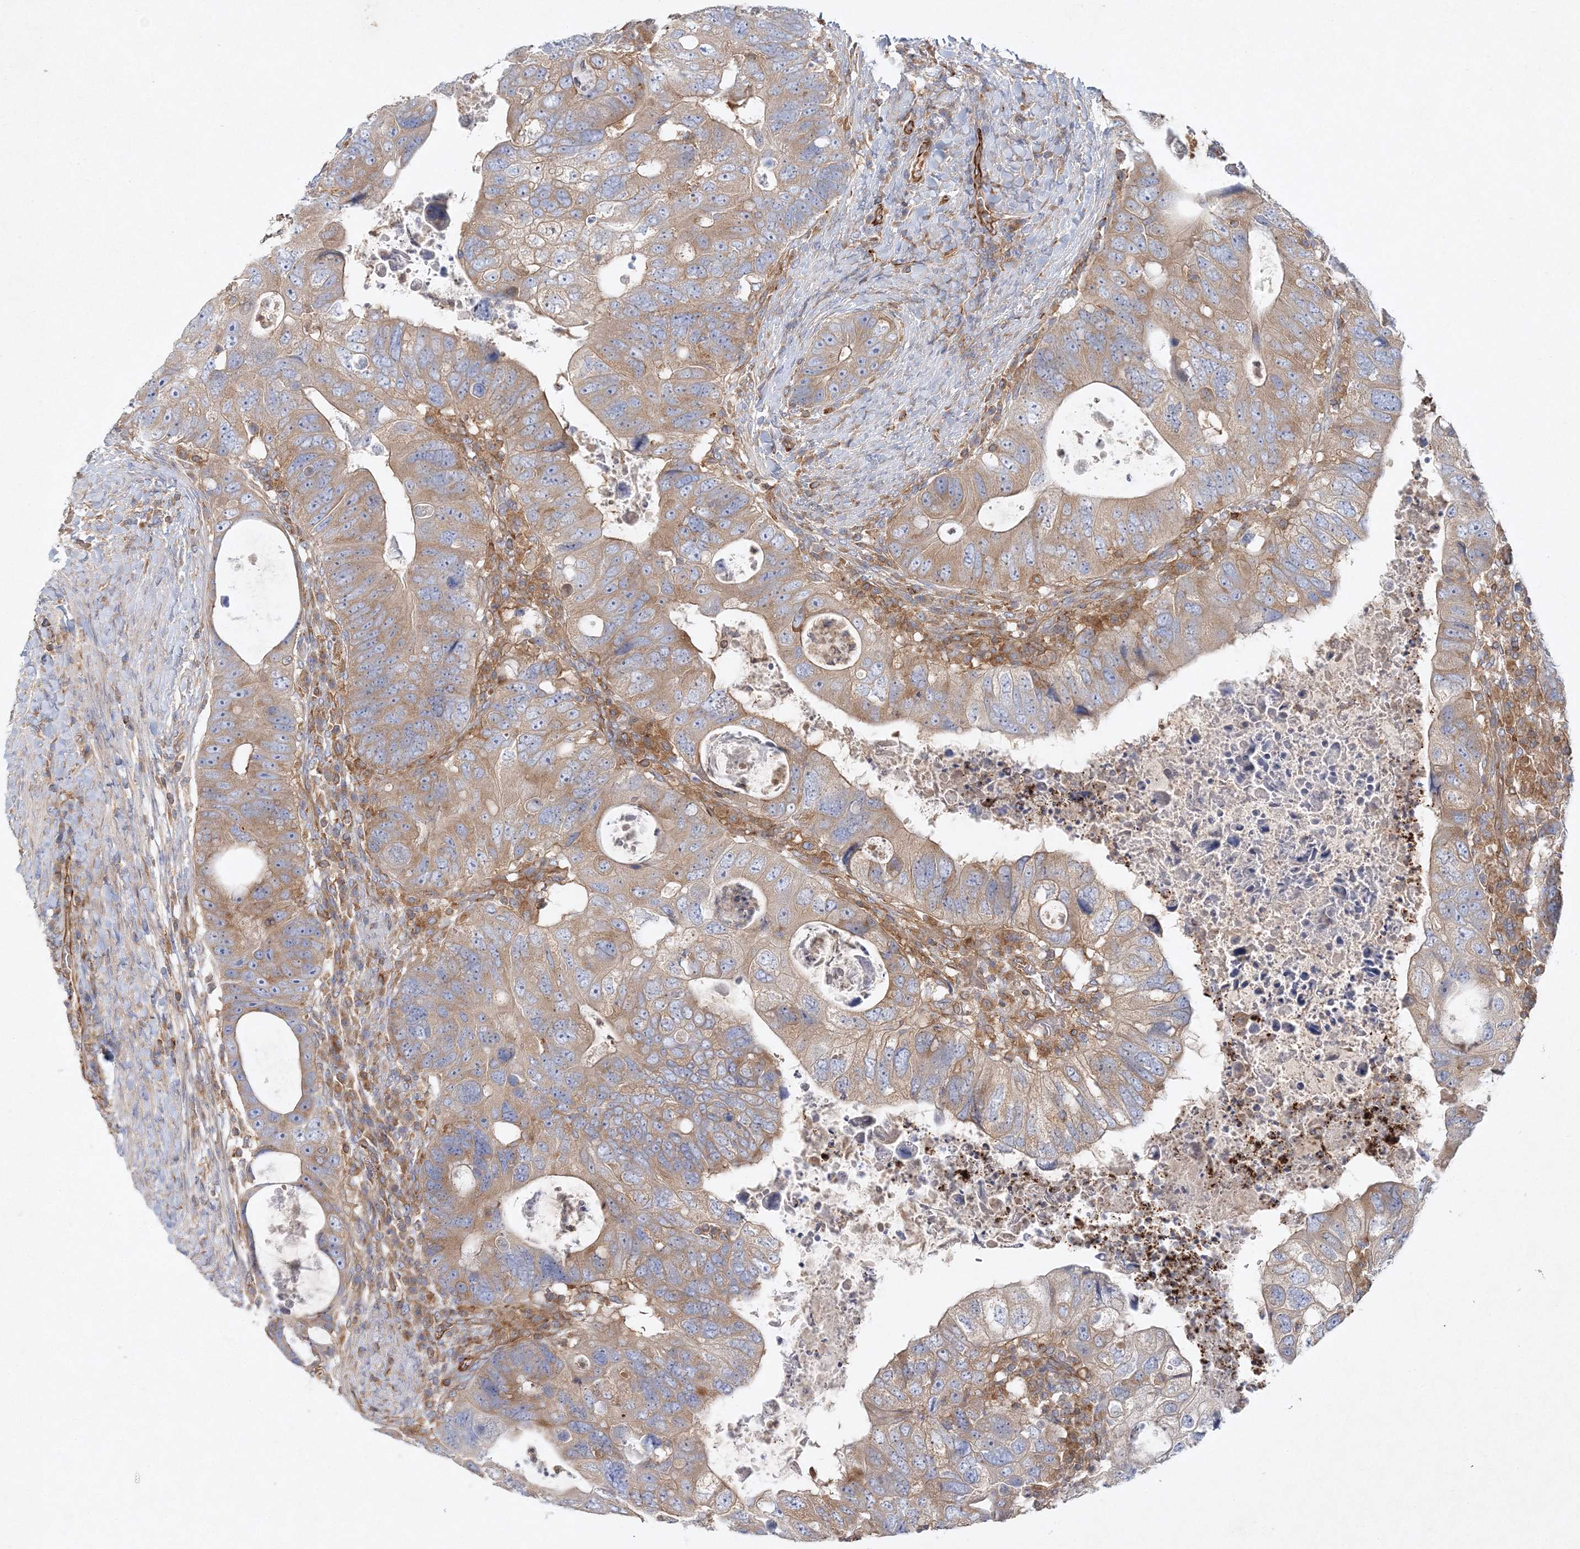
{"staining": {"intensity": "moderate", "quantity": ">75%", "location": "cytoplasmic/membranous"}, "tissue": "colorectal cancer", "cell_type": "Tumor cells", "image_type": "cancer", "snomed": [{"axis": "morphology", "description": "Adenocarcinoma, NOS"}, {"axis": "topography", "description": "Rectum"}], "caption": "Immunohistochemical staining of human adenocarcinoma (colorectal) demonstrates medium levels of moderate cytoplasmic/membranous protein positivity in approximately >75% of tumor cells.", "gene": "WDR37", "patient": {"sex": "male", "age": 59}}